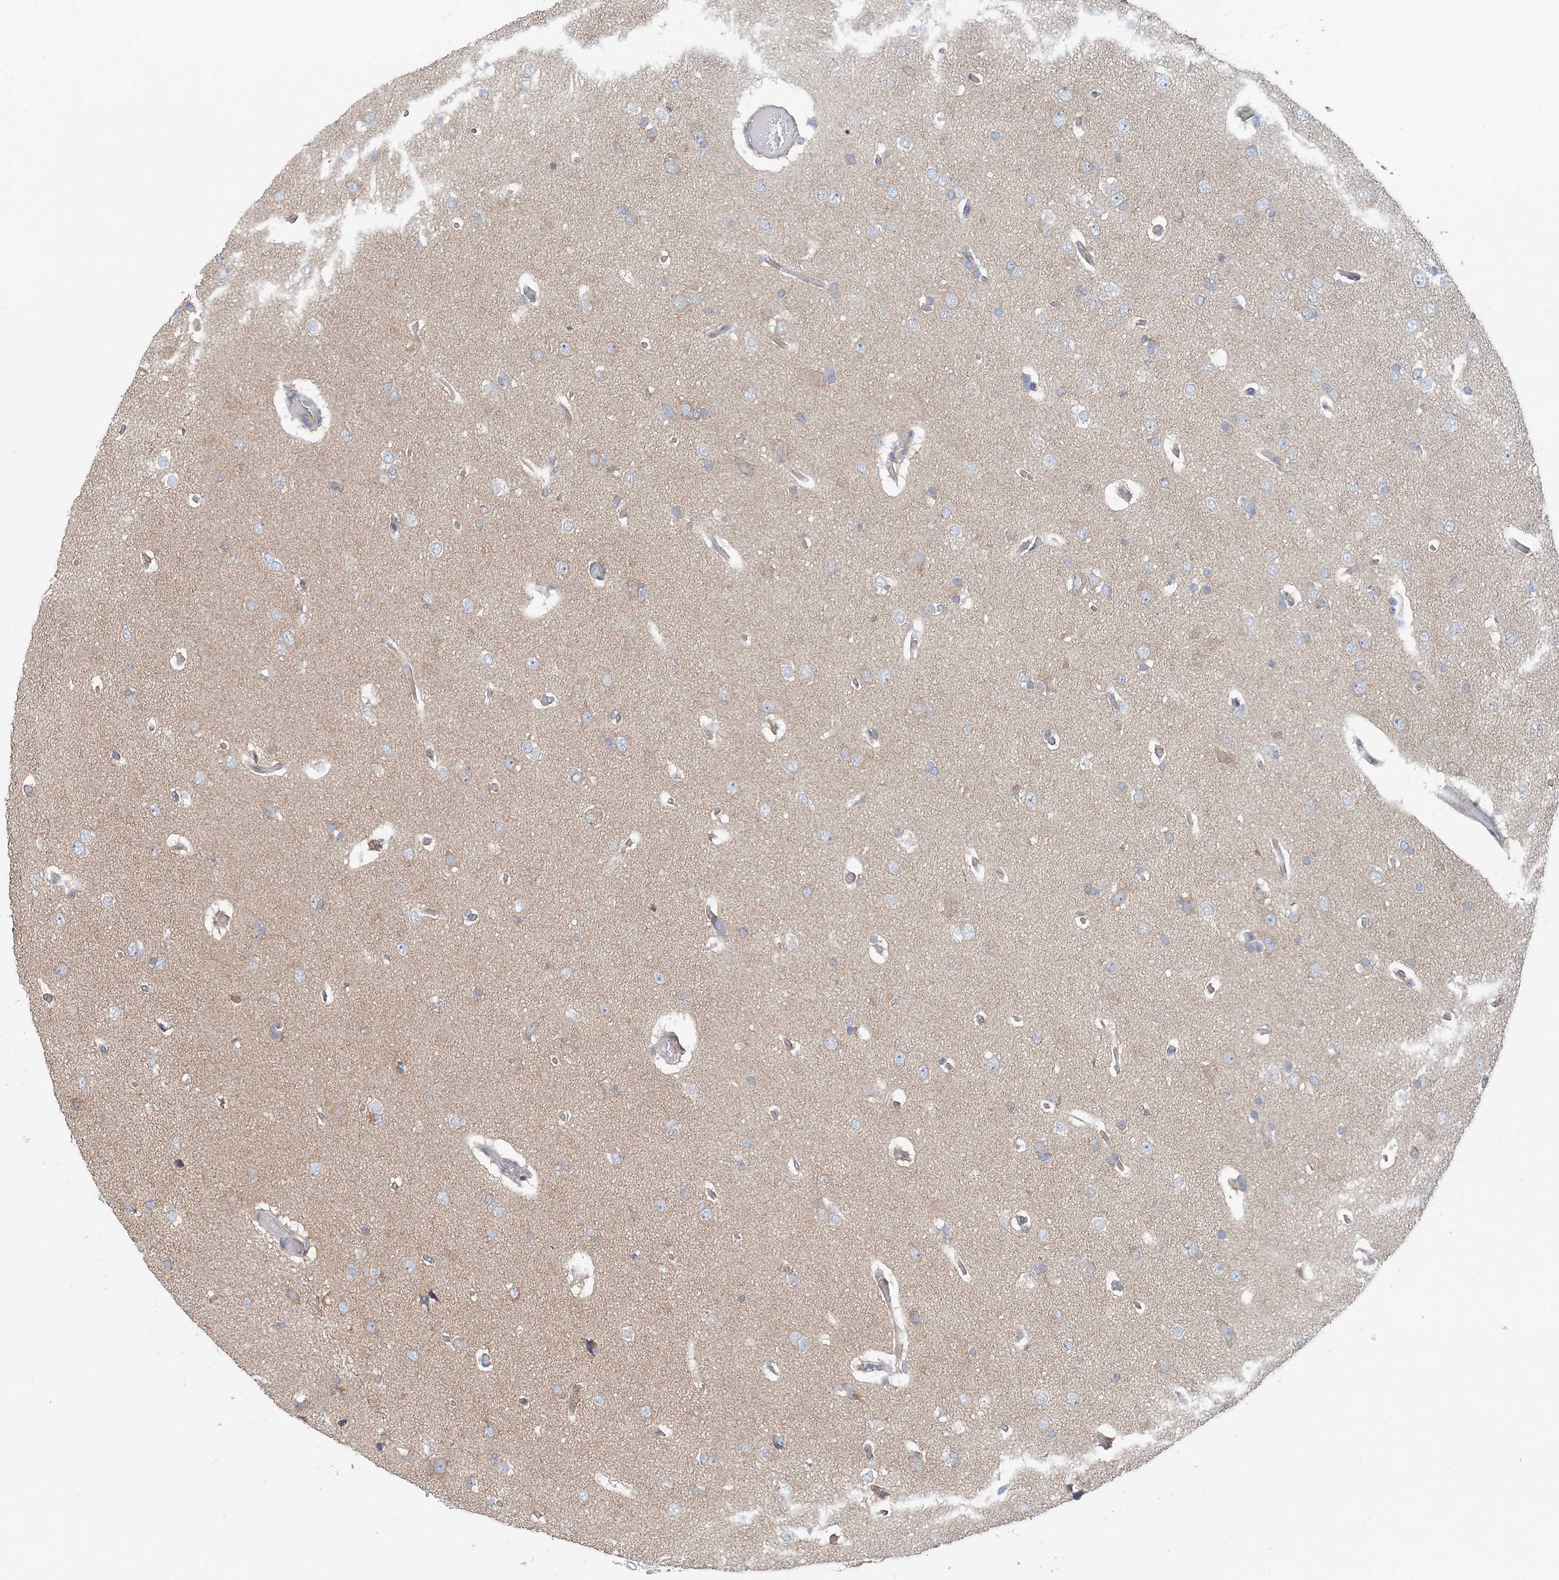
{"staining": {"intensity": "weak", "quantity": "<25%", "location": "cytoplasmic/membranous"}, "tissue": "glioma", "cell_type": "Tumor cells", "image_type": "cancer", "snomed": [{"axis": "morphology", "description": "Glioma, malignant, High grade"}, {"axis": "topography", "description": "Brain"}], "caption": "DAB immunohistochemical staining of human malignant glioma (high-grade) displays no significant staining in tumor cells.", "gene": "MOB4", "patient": {"sex": "female", "age": 59}}